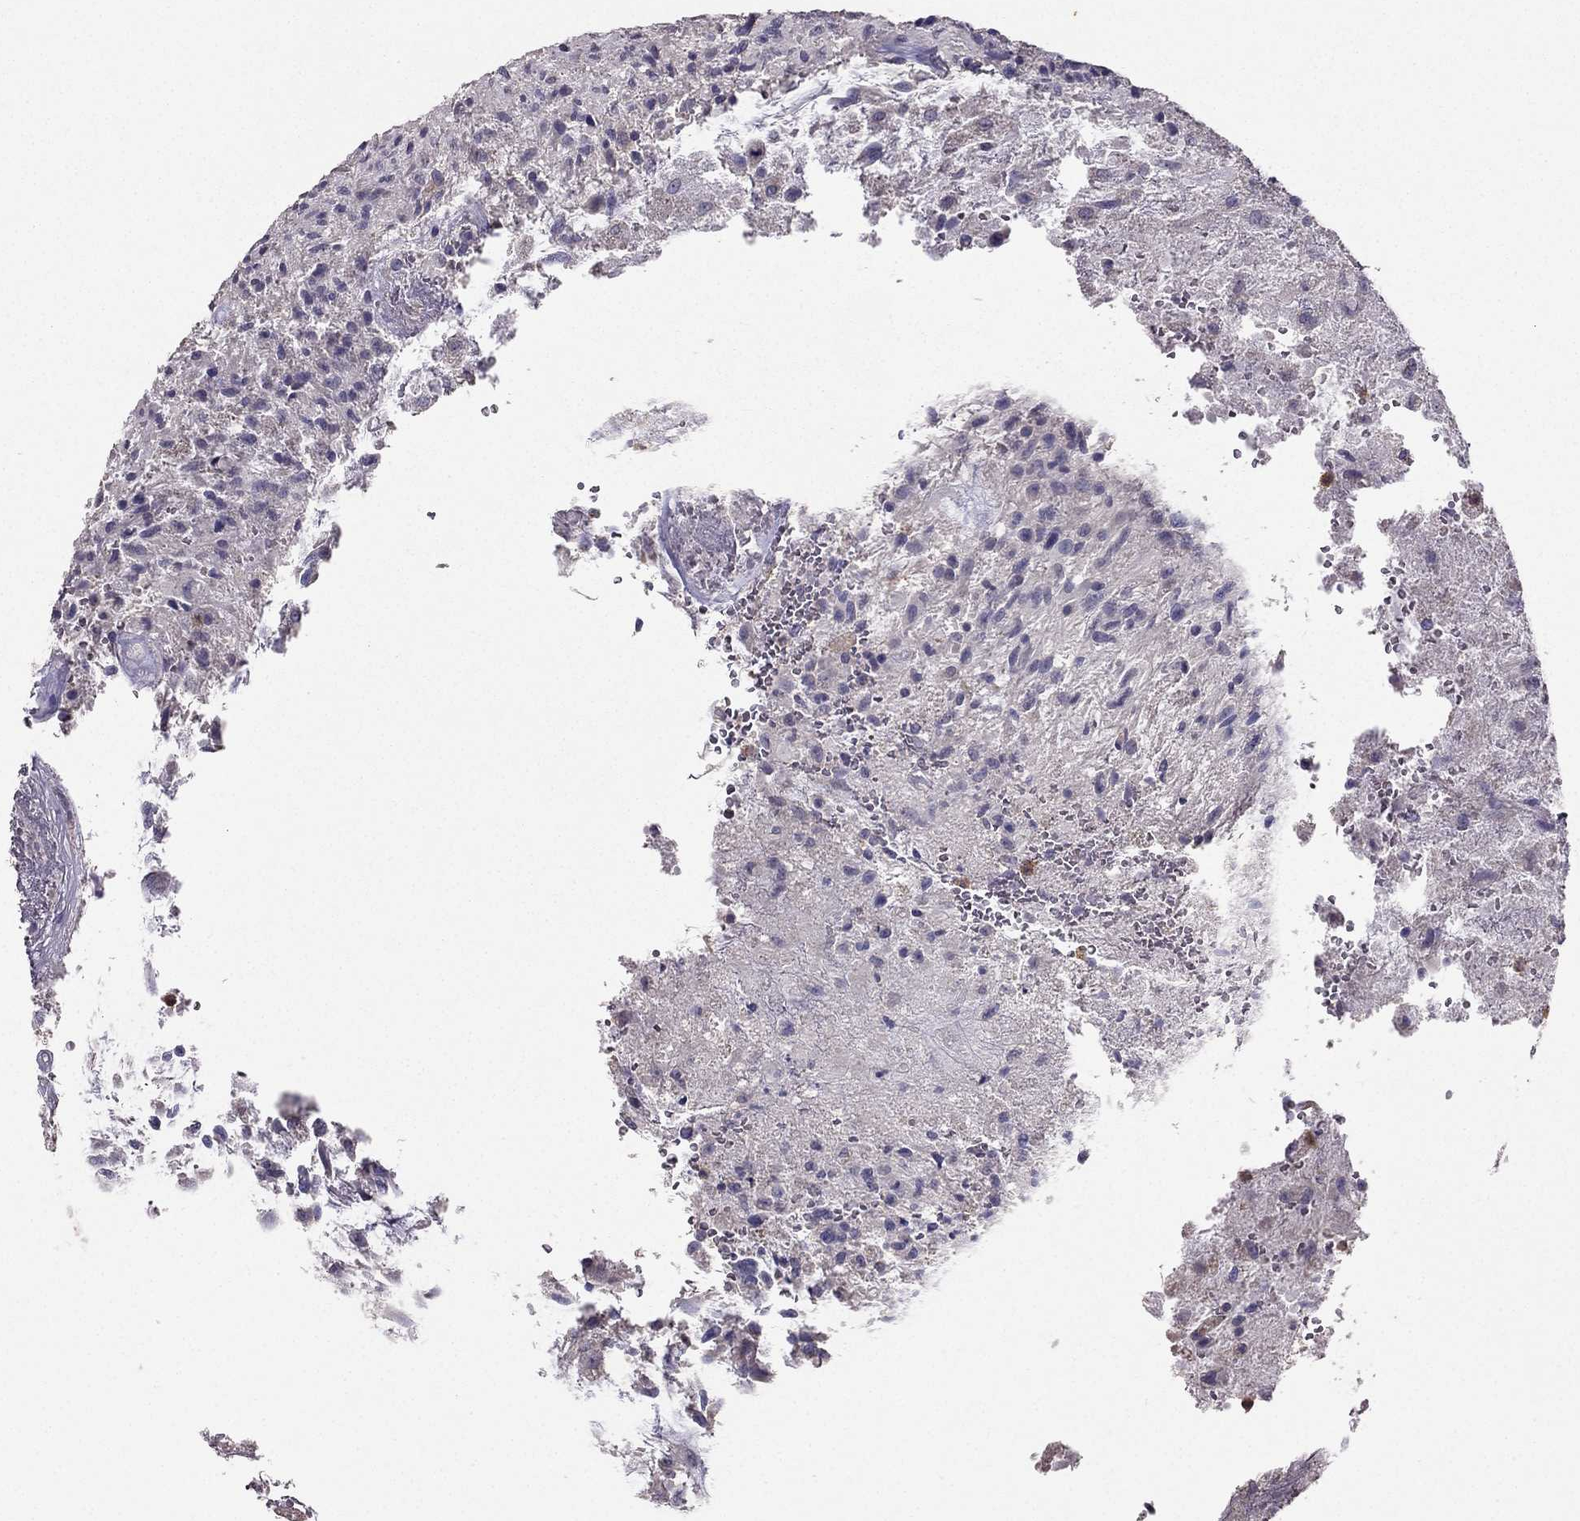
{"staining": {"intensity": "negative", "quantity": "none", "location": "none"}, "tissue": "glioma", "cell_type": "Tumor cells", "image_type": "cancer", "snomed": [{"axis": "morphology", "description": "Glioma, malignant, High grade"}, {"axis": "topography", "description": "Brain"}], "caption": "Protein analysis of glioma displays no significant staining in tumor cells.", "gene": "RFLNB", "patient": {"sex": "male", "age": 56}}